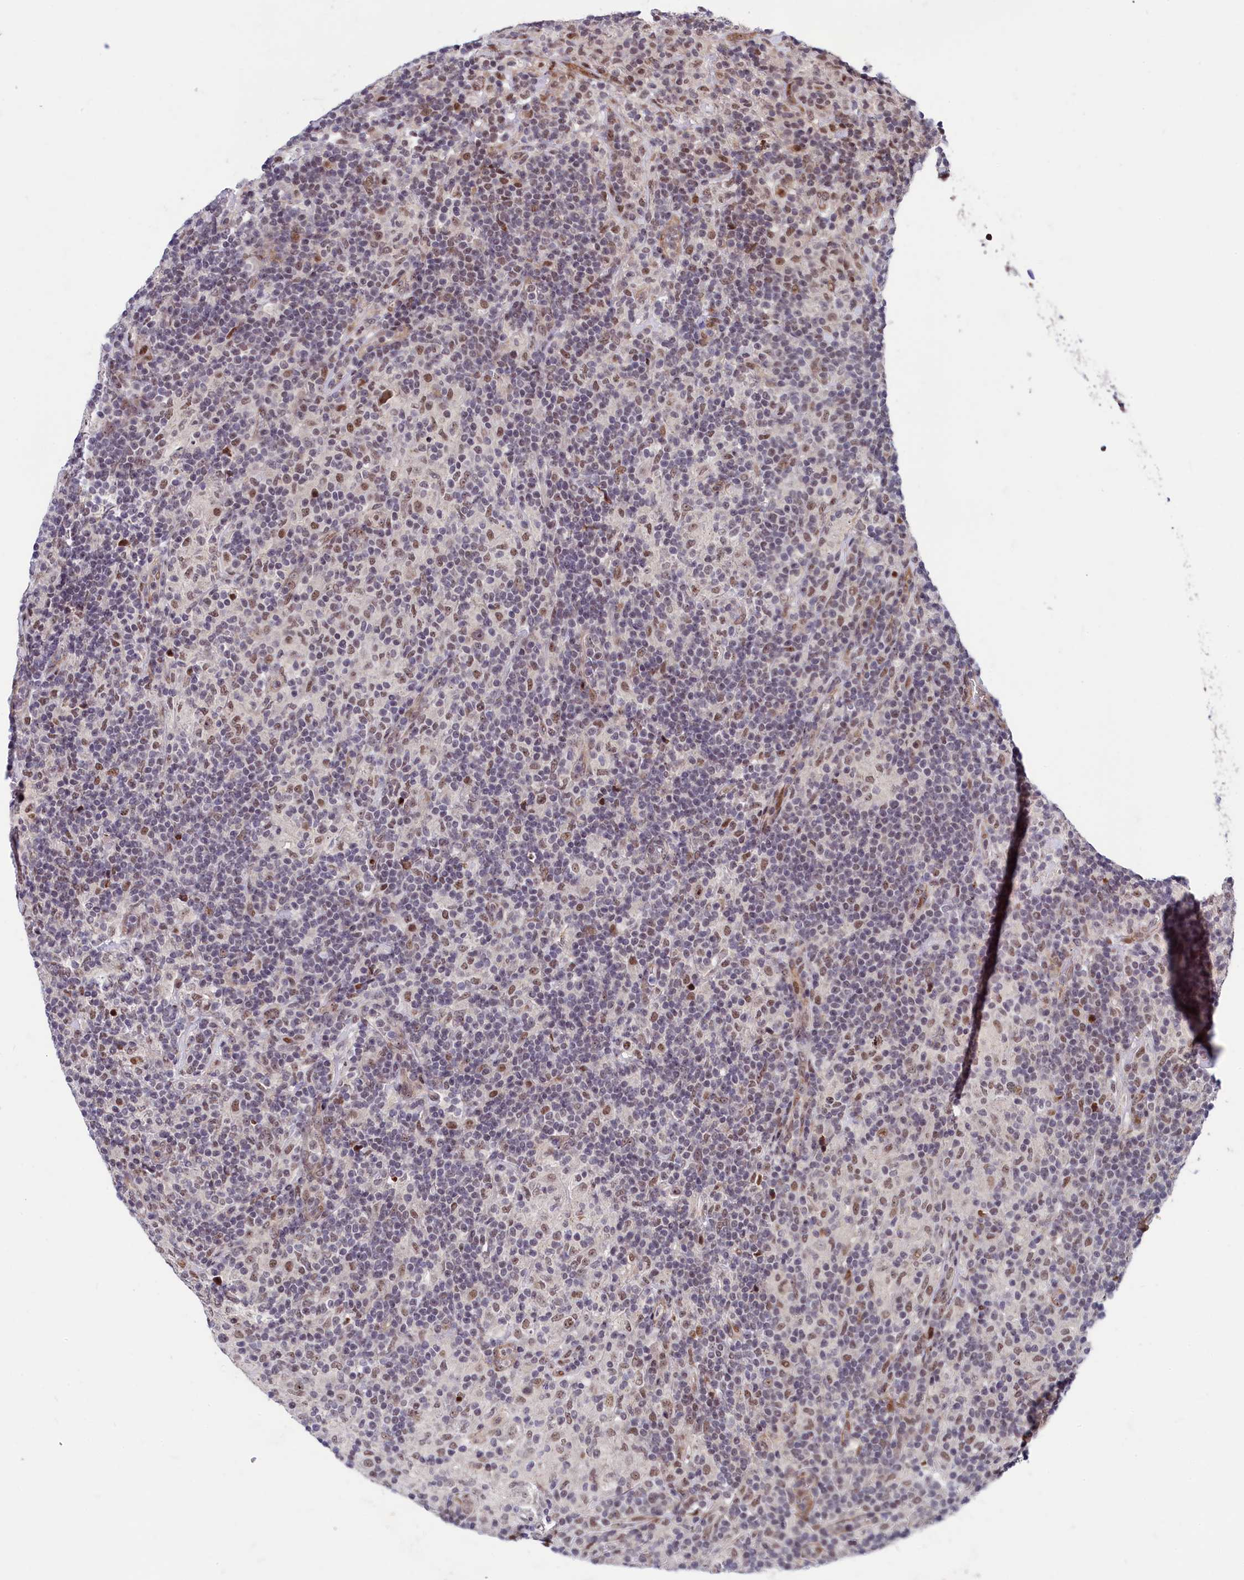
{"staining": {"intensity": "moderate", "quantity": ">75%", "location": "nuclear"}, "tissue": "lymphoma", "cell_type": "Tumor cells", "image_type": "cancer", "snomed": [{"axis": "morphology", "description": "Hodgkin's disease, NOS"}, {"axis": "topography", "description": "Lymph node"}], "caption": "Immunohistochemical staining of human lymphoma demonstrates medium levels of moderate nuclear positivity in approximately >75% of tumor cells.", "gene": "LEO1", "patient": {"sex": "male", "age": 70}}